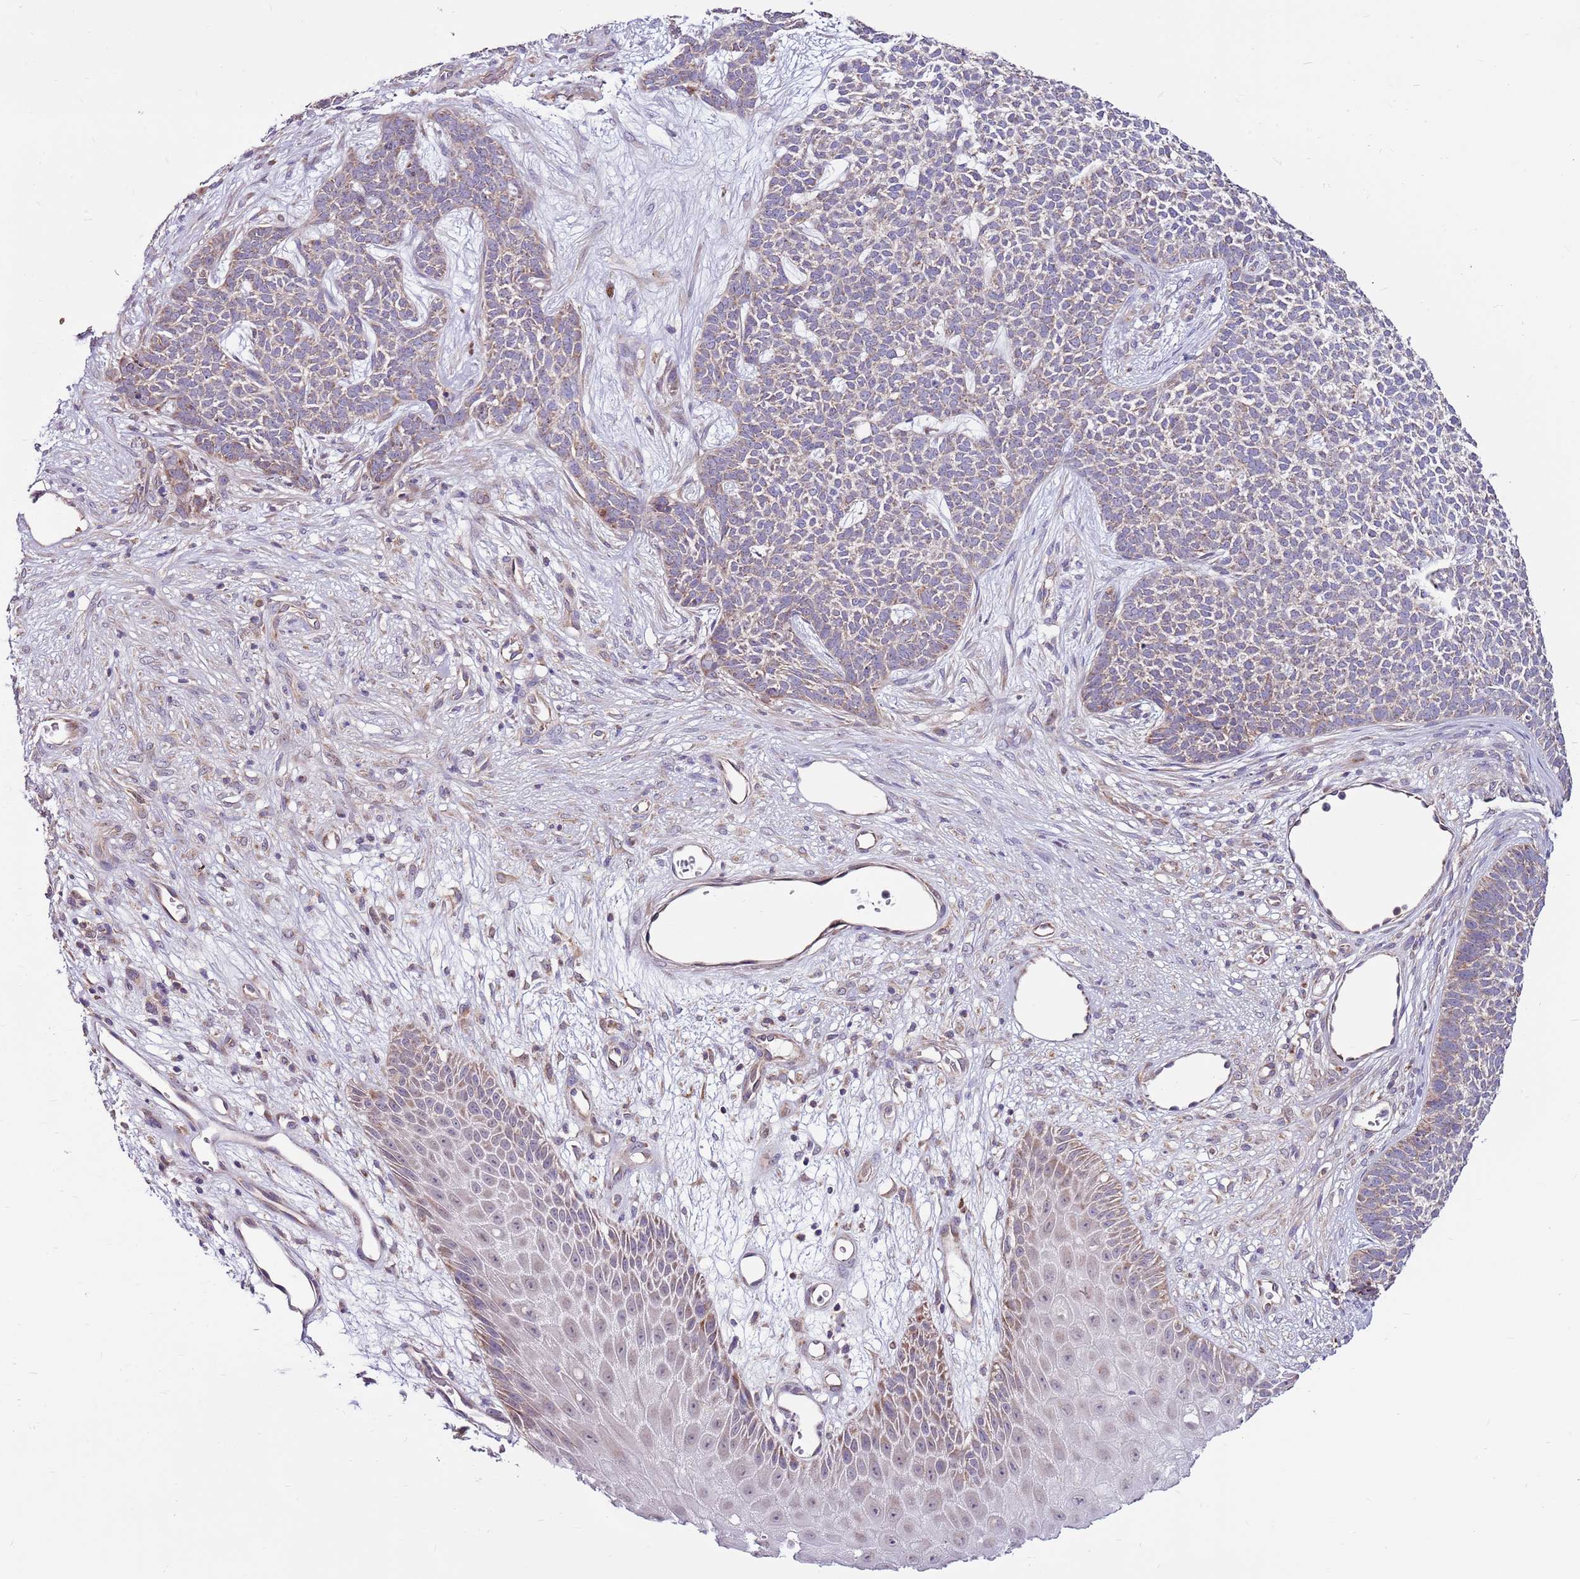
{"staining": {"intensity": "weak", "quantity": "25%-75%", "location": "cytoplasmic/membranous"}, "tissue": "skin cancer", "cell_type": "Tumor cells", "image_type": "cancer", "snomed": [{"axis": "morphology", "description": "Basal cell carcinoma"}, {"axis": "topography", "description": "Skin"}], "caption": "Basal cell carcinoma (skin) stained with a protein marker exhibits weak staining in tumor cells.", "gene": "SMG1", "patient": {"sex": "female", "age": 84}}